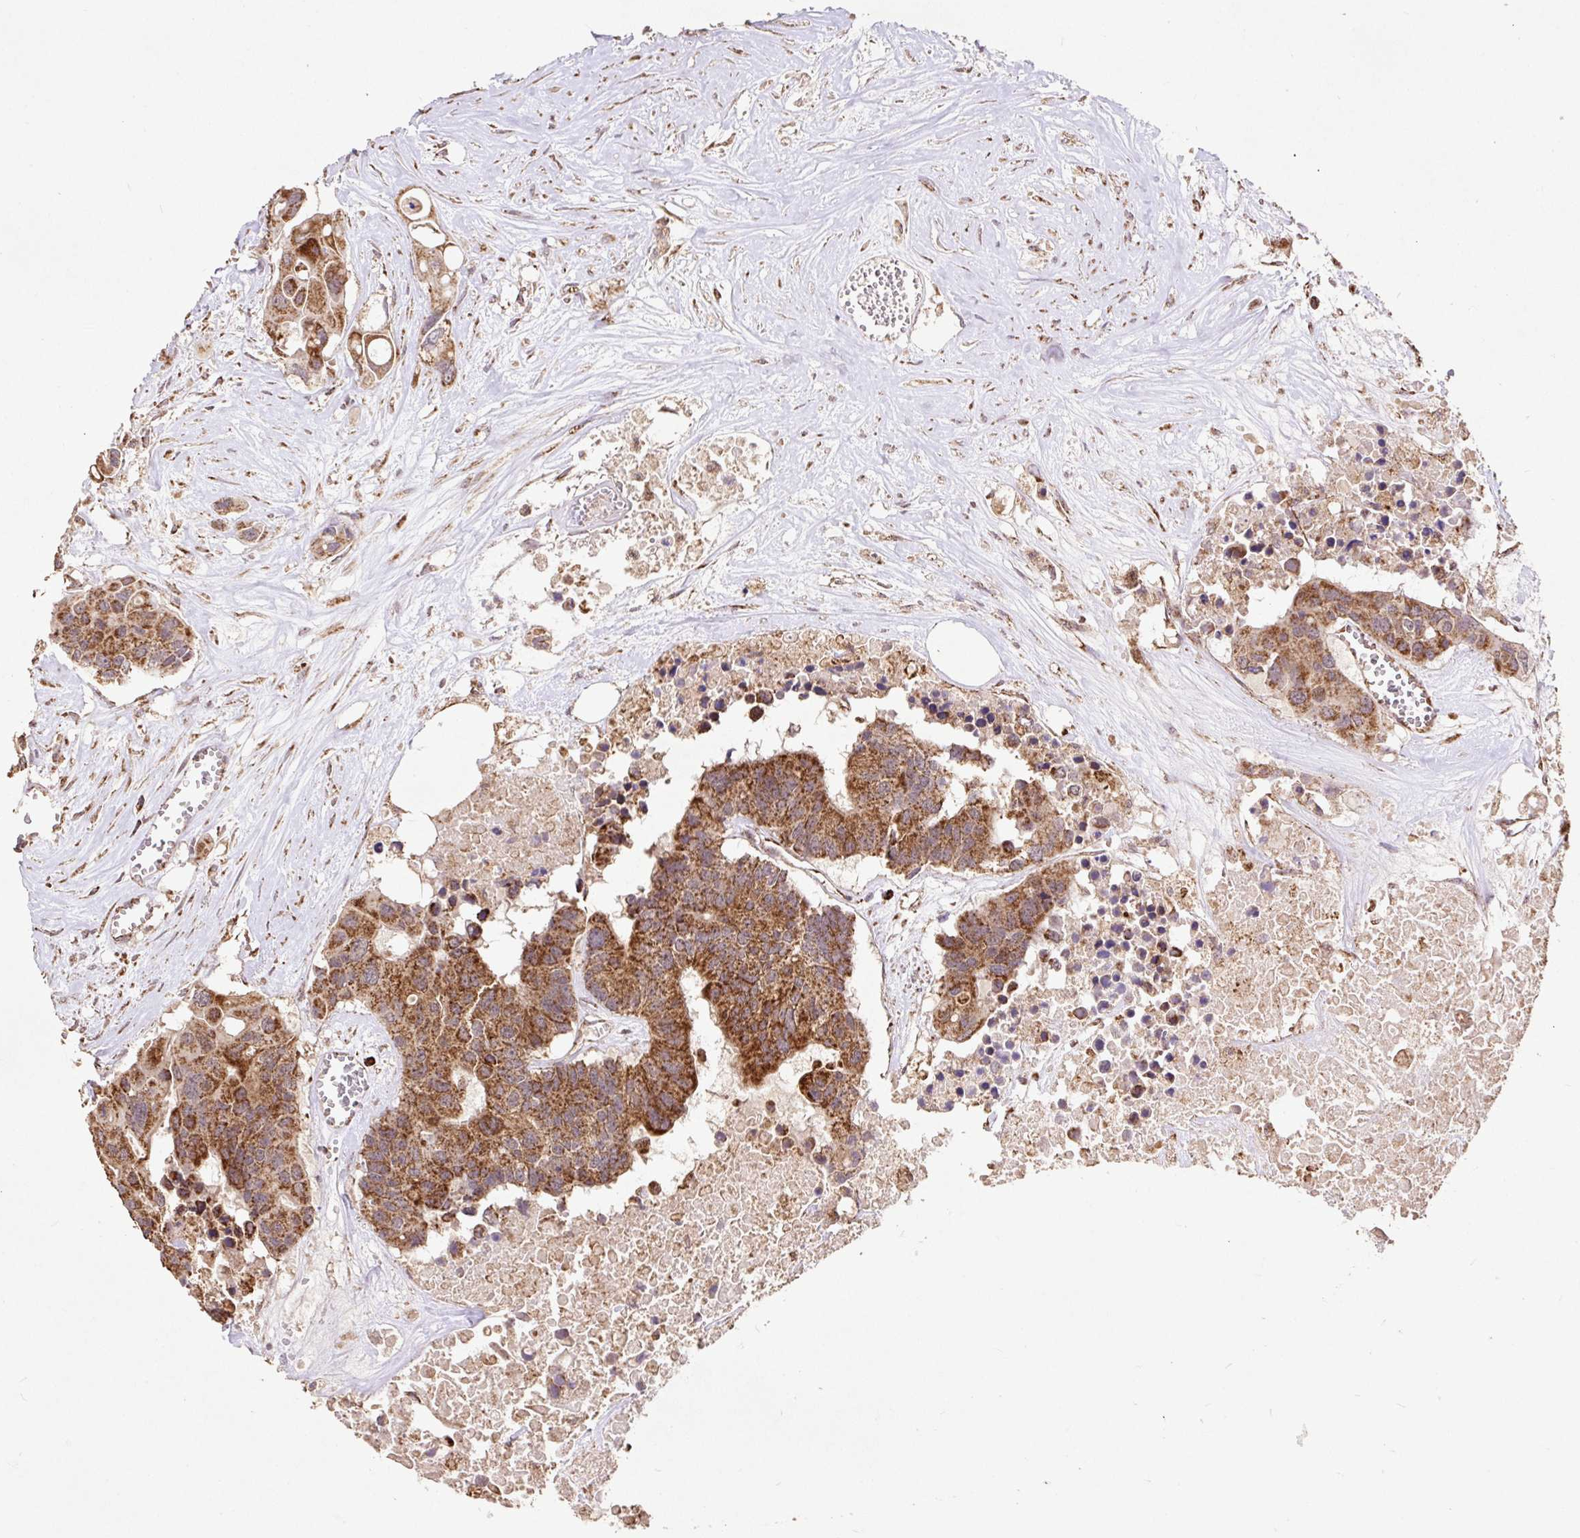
{"staining": {"intensity": "moderate", "quantity": ">75%", "location": "cytoplasmic/membranous"}, "tissue": "colorectal cancer", "cell_type": "Tumor cells", "image_type": "cancer", "snomed": [{"axis": "morphology", "description": "Adenocarcinoma, NOS"}, {"axis": "topography", "description": "Colon"}], "caption": "Immunohistochemistry (IHC) micrograph of neoplastic tissue: adenocarcinoma (colorectal) stained using immunohistochemistry (IHC) displays medium levels of moderate protein expression localized specifically in the cytoplasmic/membranous of tumor cells, appearing as a cytoplasmic/membranous brown color.", "gene": "ATP5F1A", "patient": {"sex": "male", "age": 77}}